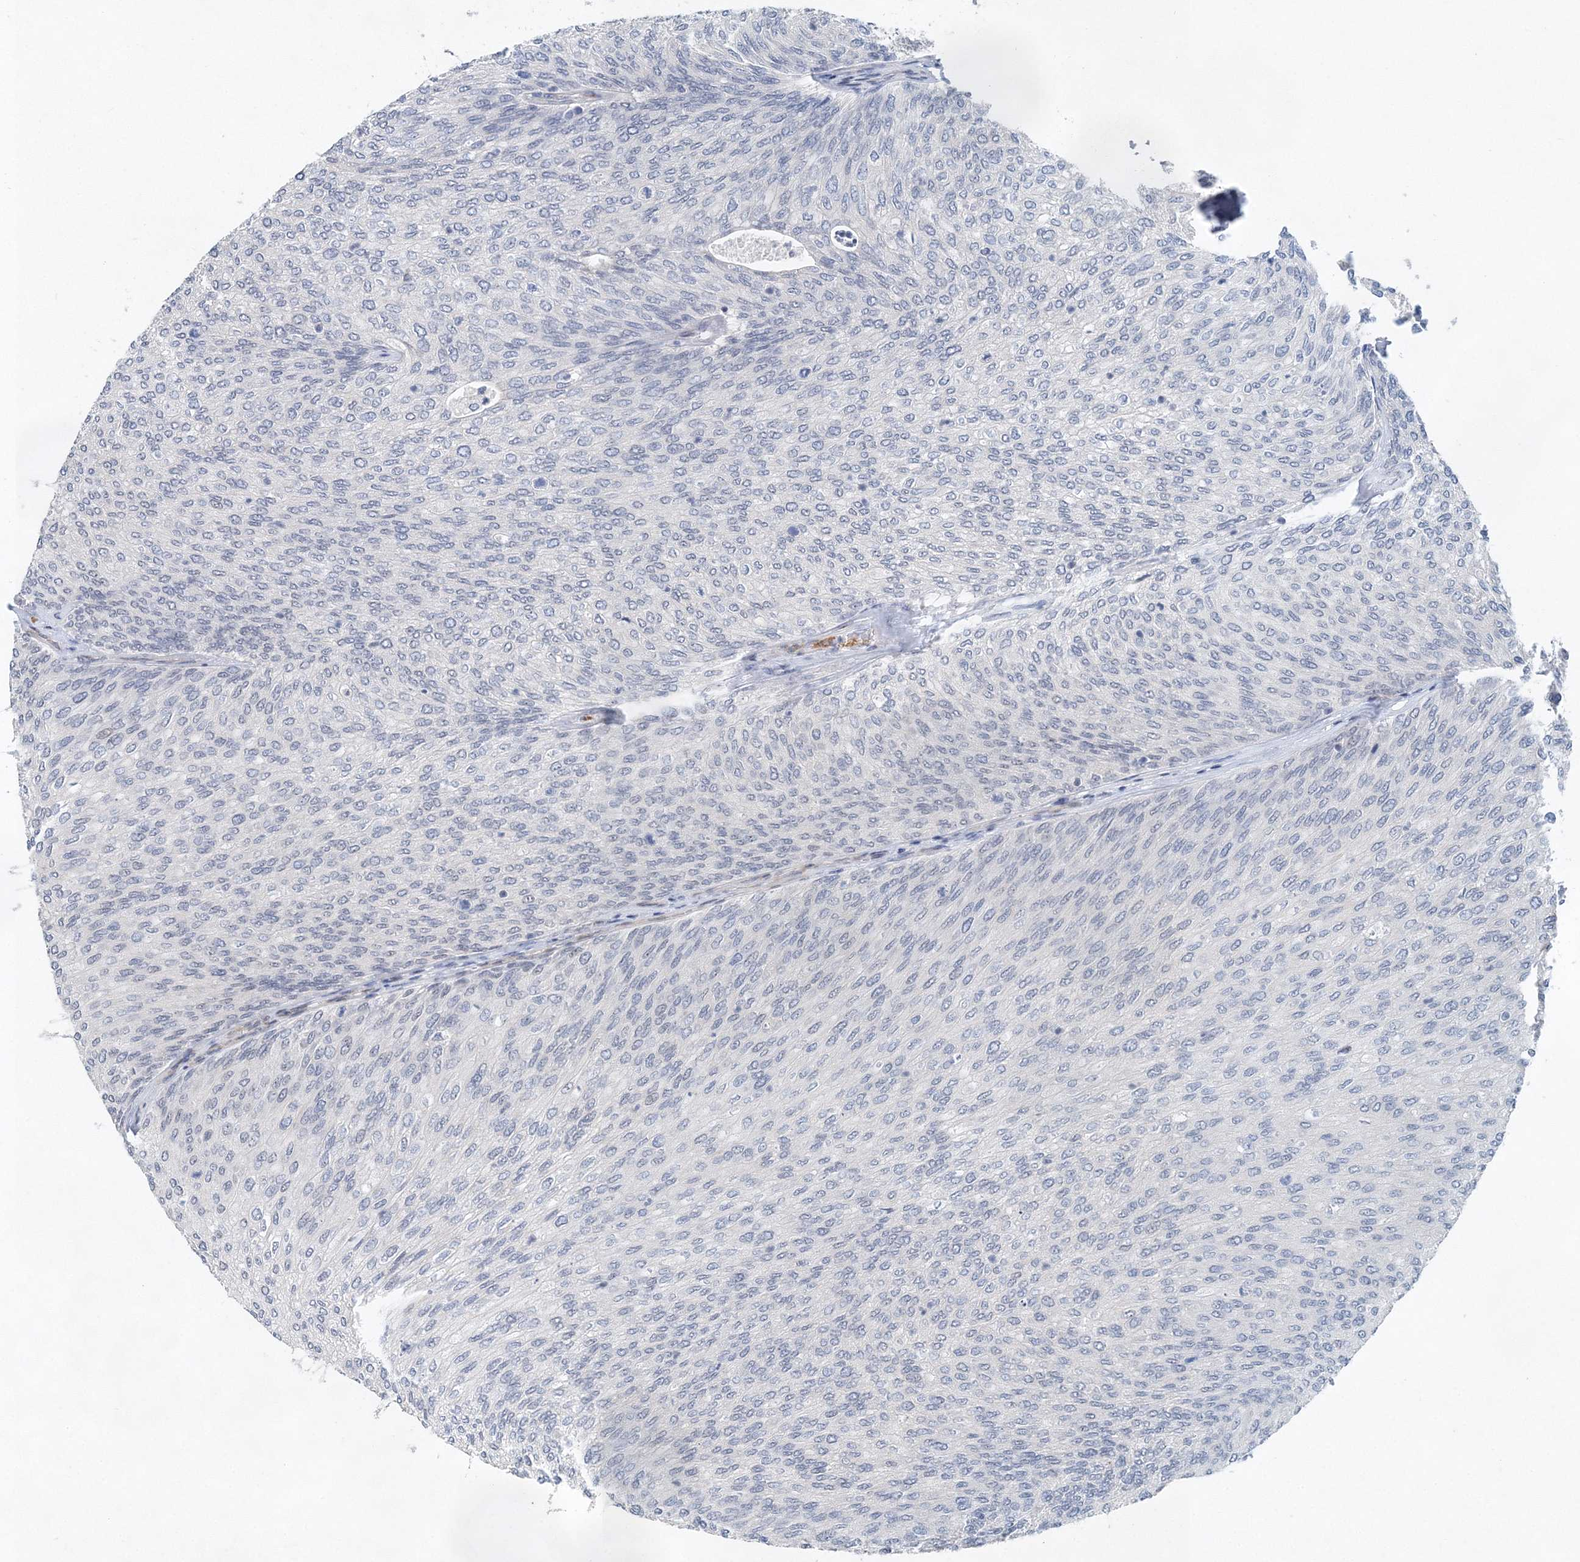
{"staining": {"intensity": "weak", "quantity": "<25%", "location": "nuclear"}, "tissue": "urothelial cancer", "cell_type": "Tumor cells", "image_type": "cancer", "snomed": [{"axis": "morphology", "description": "Urothelial carcinoma, Low grade"}, {"axis": "topography", "description": "Urinary bladder"}], "caption": "The histopathology image reveals no staining of tumor cells in urothelial cancer.", "gene": "UIMC1", "patient": {"sex": "female", "age": 79}}